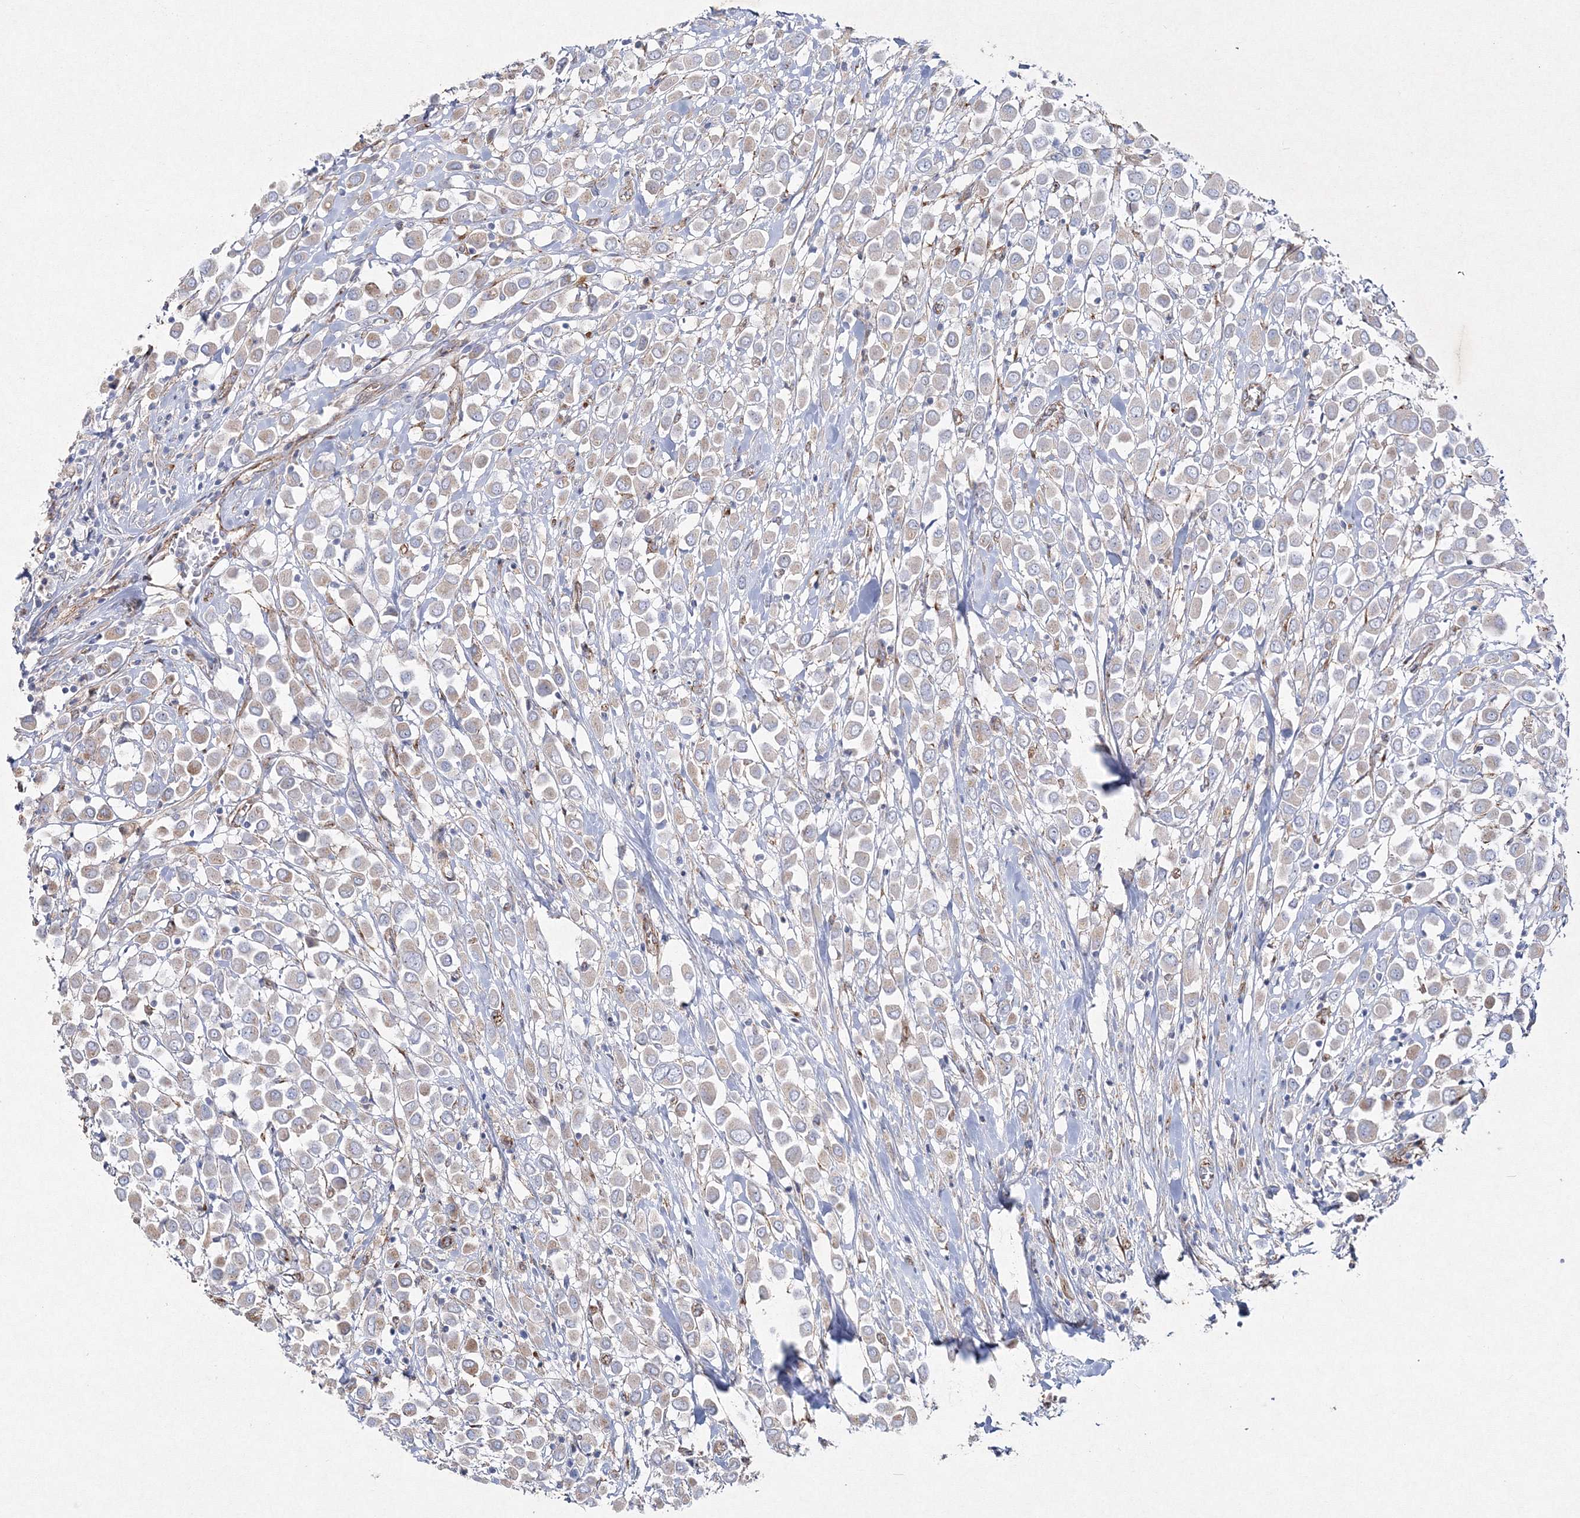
{"staining": {"intensity": "negative", "quantity": "none", "location": "none"}, "tissue": "breast cancer", "cell_type": "Tumor cells", "image_type": "cancer", "snomed": [{"axis": "morphology", "description": "Duct carcinoma"}, {"axis": "topography", "description": "Breast"}], "caption": "Tumor cells show no significant protein staining in breast cancer (invasive ductal carcinoma).", "gene": "NAA40", "patient": {"sex": "female", "age": 61}}